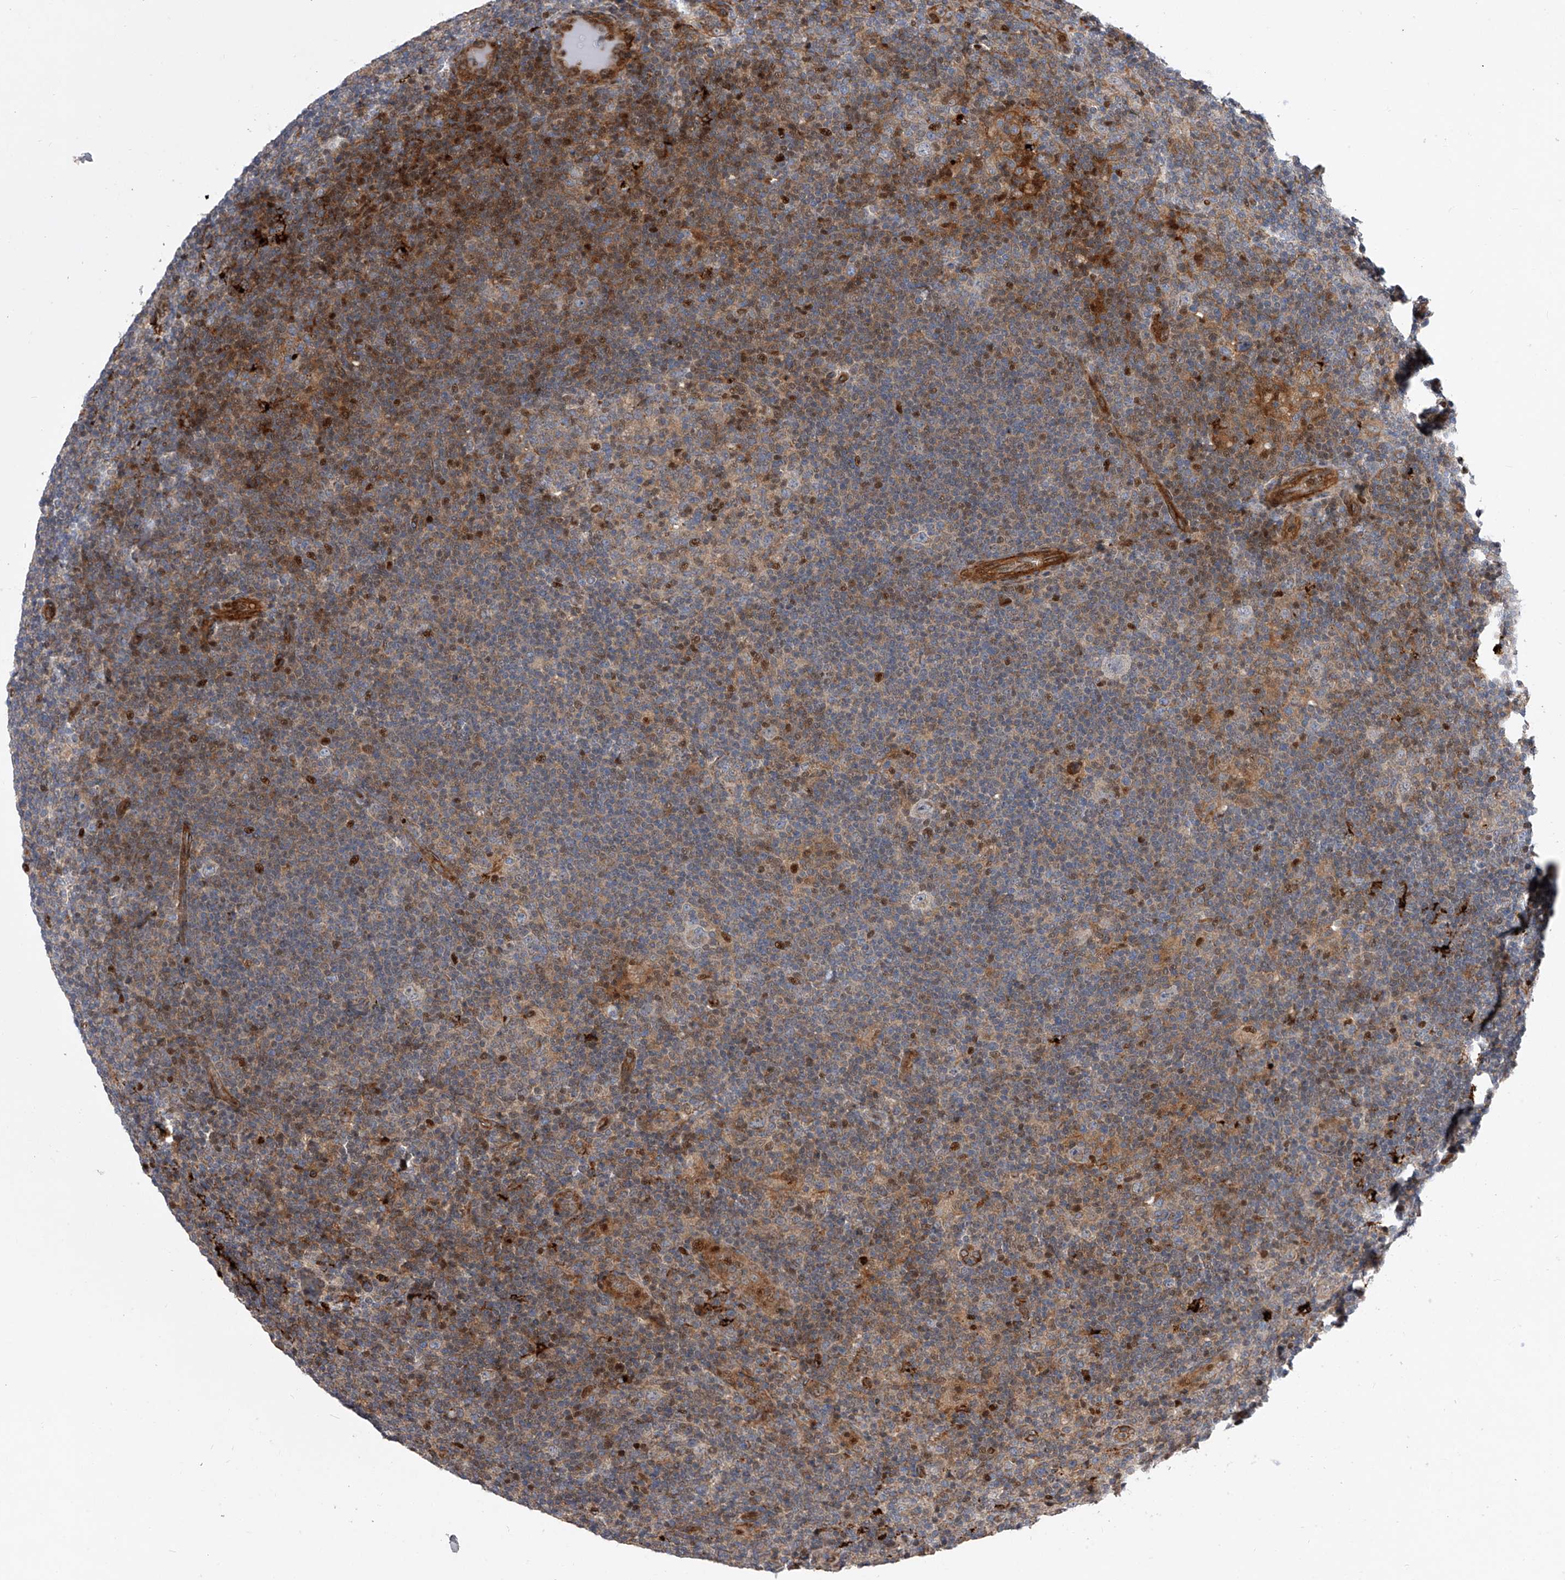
{"staining": {"intensity": "negative", "quantity": "none", "location": "none"}, "tissue": "lymphoma", "cell_type": "Tumor cells", "image_type": "cancer", "snomed": [{"axis": "morphology", "description": "Hodgkin's disease, NOS"}, {"axis": "topography", "description": "Lymph node"}], "caption": "IHC photomicrograph of lymphoma stained for a protein (brown), which exhibits no expression in tumor cells. Brightfield microscopy of immunohistochemistry (IHC) stained with DAB (3,3'-diaminobenzidine) (brown) and hematoxylin (blue), captured at high magnification.", "gene": "PDSS2", "patient": {"sex": "female", "age": 57}}